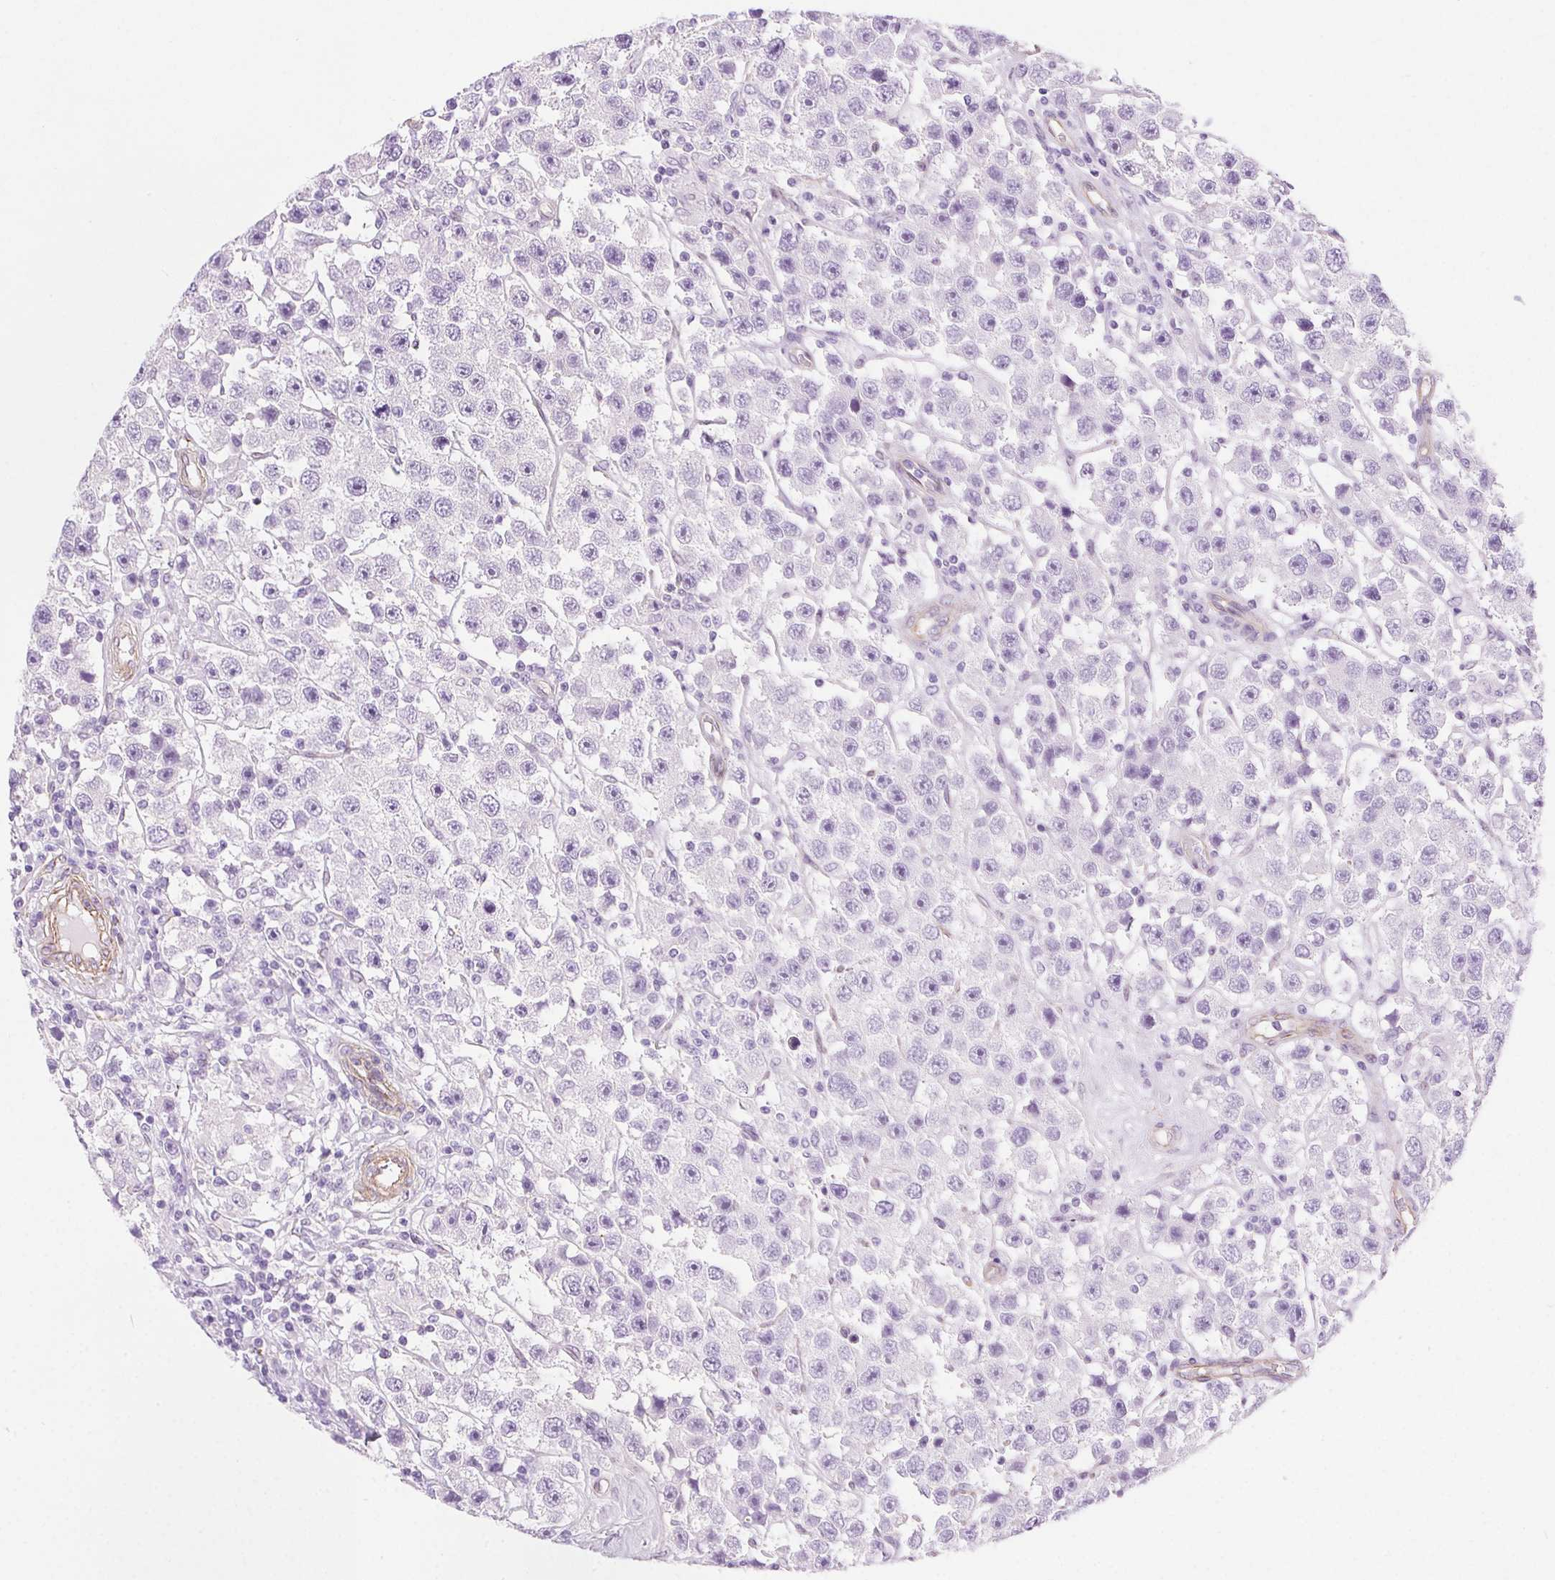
{"staining": {"intensity": "negative", "quantity": "none", "location": "none"}, "tissue": "testis cancer", "cell_type": "Tumor cells", "image_type": "cancer", "snomed": [{"axis": "morphology", "description": "Seminoma, NOS"}, {"axis": "topography", "description": "Testis"}], "caption": "High magnification brightfield microscopy of seminoma (testis) stained with DAB (brown) and counterstained with hematoxylin (blue): tumor cells show no significant staining.", "gene": "SHCBP1L", "patient": {"sex": "male", "age": 45}}